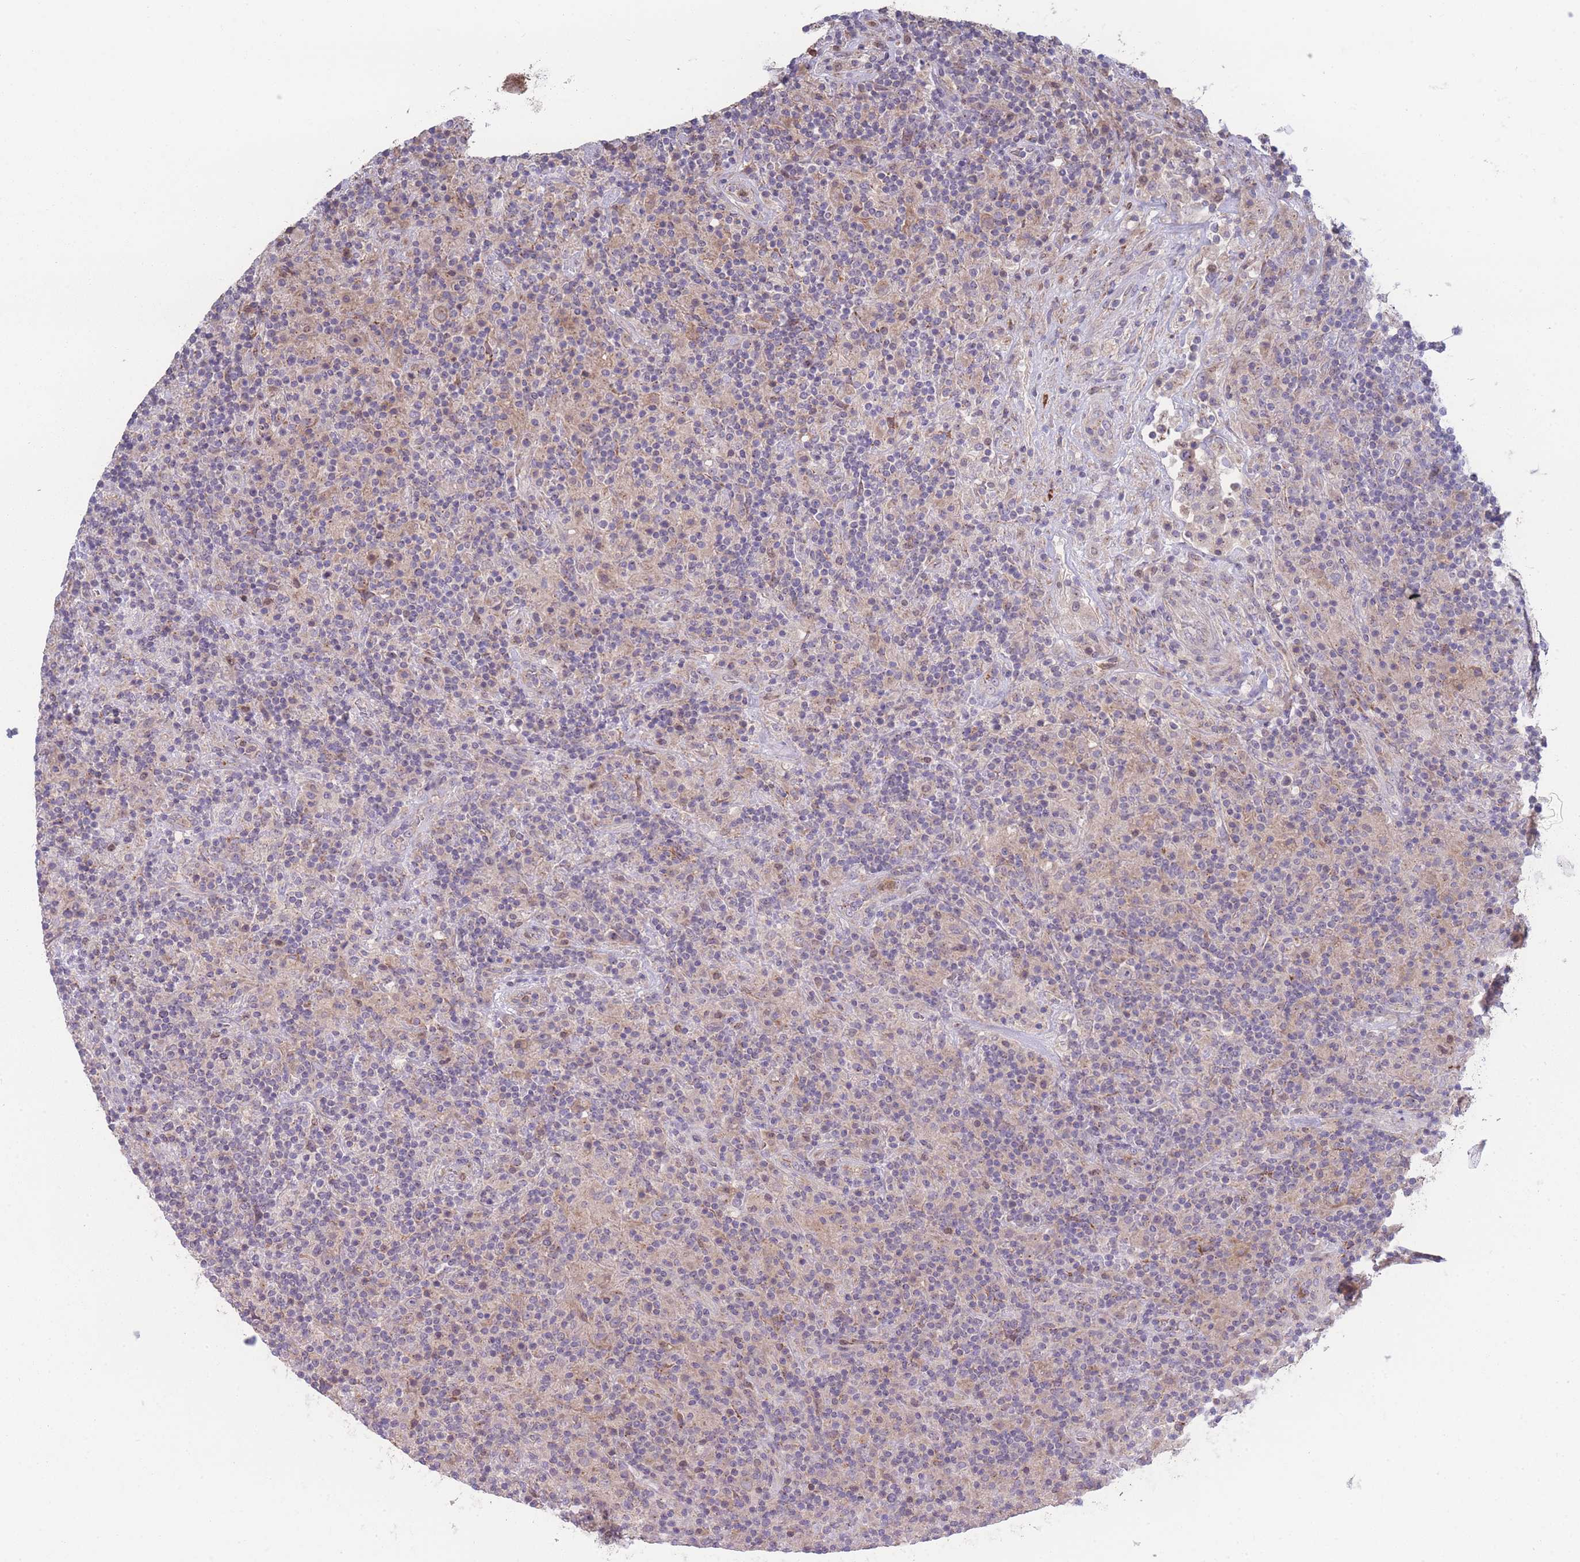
{"staining": {"intensity": "negative", "quantity": "none", "location": "none"}, "tissue": "lymphoma", "cell_type": "Tumor cells", "image_type": "cancer", "snomed": [{"axis": "morphology", "description": "Hodgkin's disease, NOS"}, {"axis": "topography", "description": "Lymph node"}], "caption": "DAB (3,3'-diaminobenzidine) immunohistochemical staining of lymphoma shows no significant positivity in tumor cells.", "gene": "STEAP3", "patient": {"sex": "male", "age": 70}}